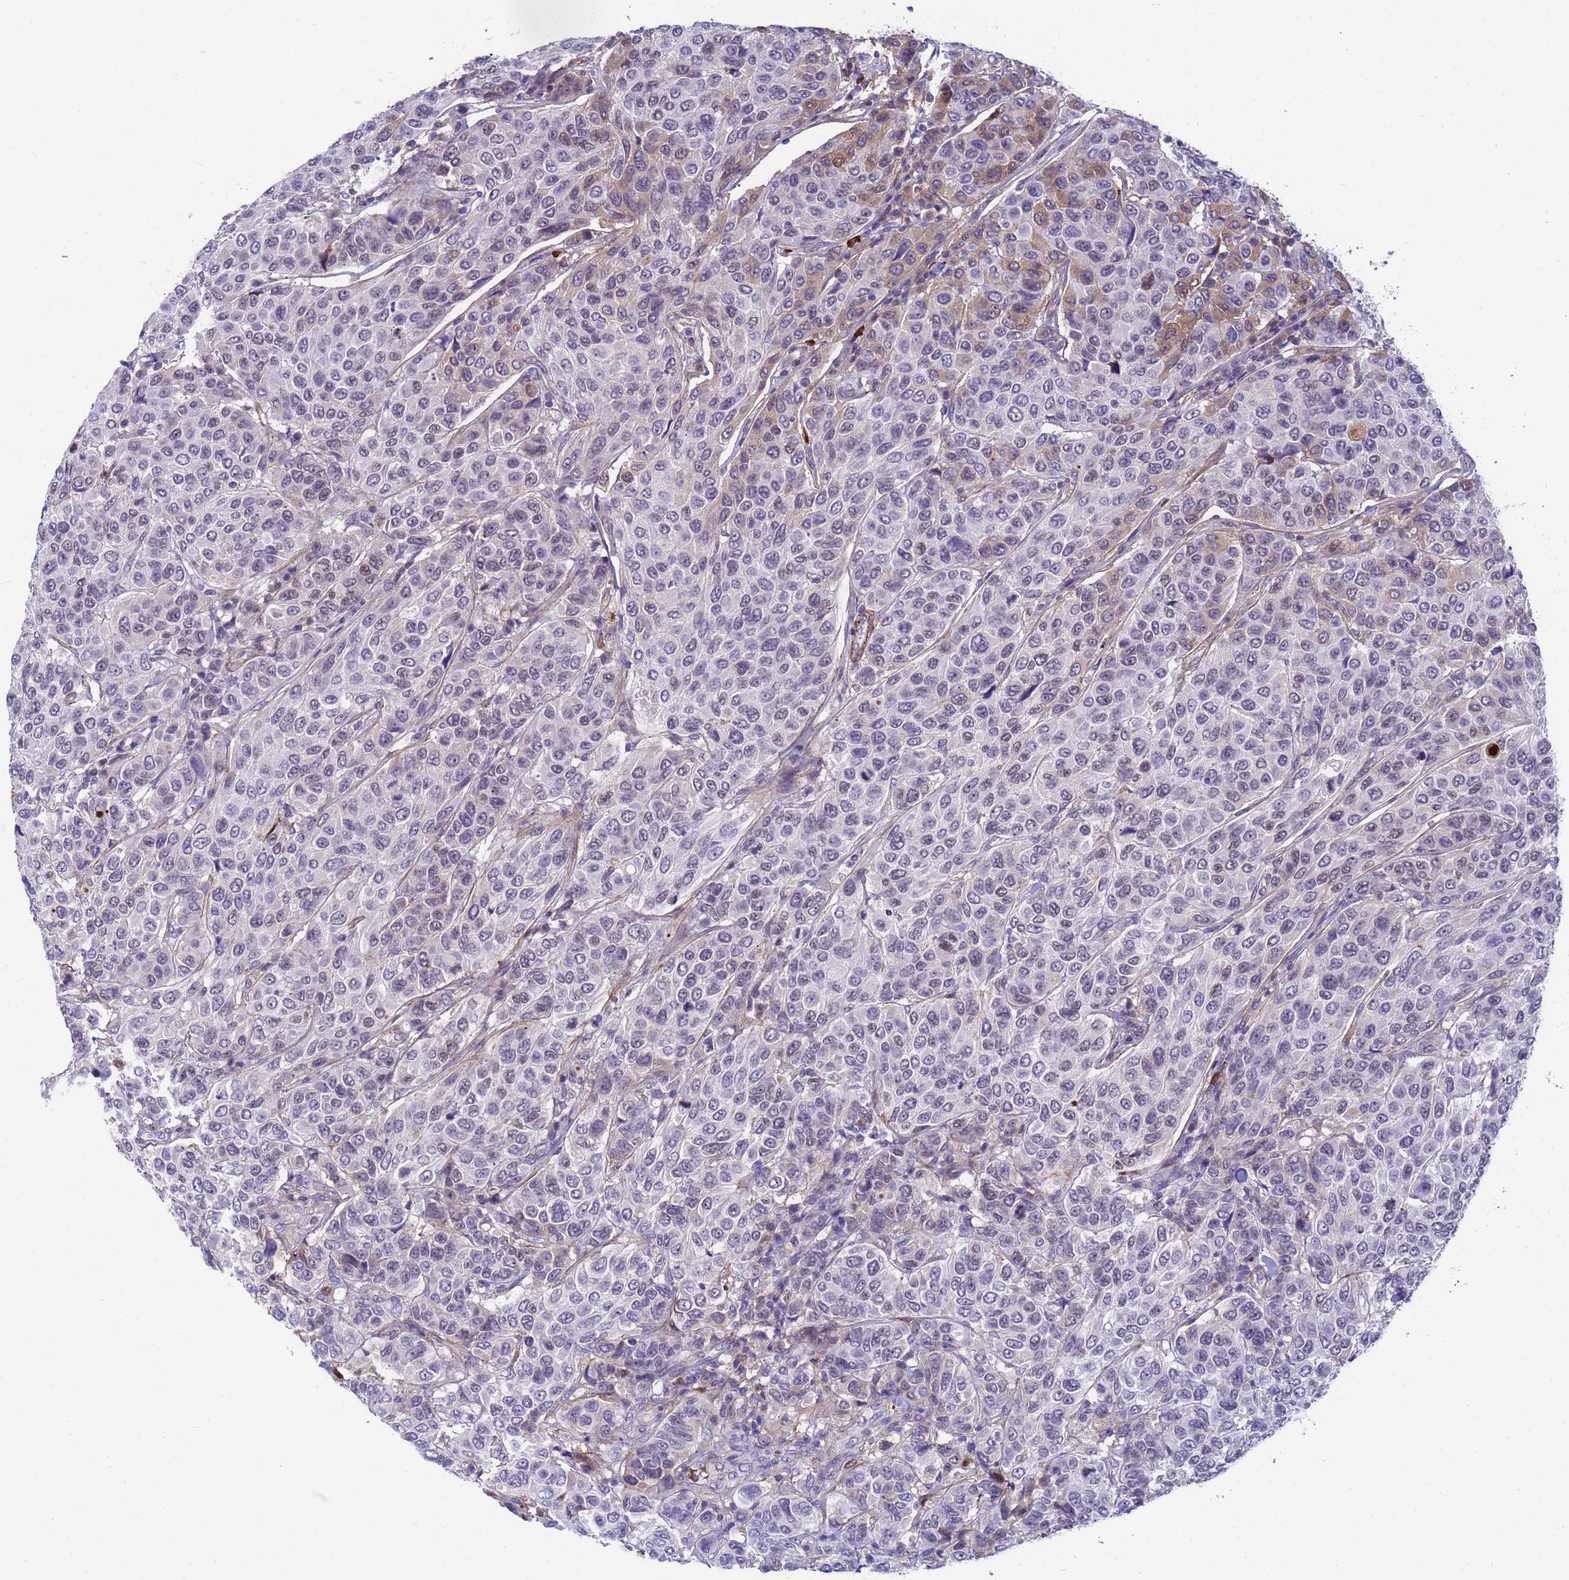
{"staining": {"intensity": "weak", "quantity": "<25%", "location": "cytoplasmic/membranous"}, "tissue": "breast cancer", "cell_type": "Tumor cells", "image_type": "cancer", "snomed": [{"axis": "morphology", "description": "Duct carcinoma"}, {"axis": "topography", "description": "Breast"}], "caption": "Breast invasive ductal carcinoma was stained to show a protein in brown. There is no significant positivity in tumor cells. (Immunohistochemistry, brightfield microscopy, high magnification).", "gene": "ORM1", "patient": {"sex": "female", "age": 55}}